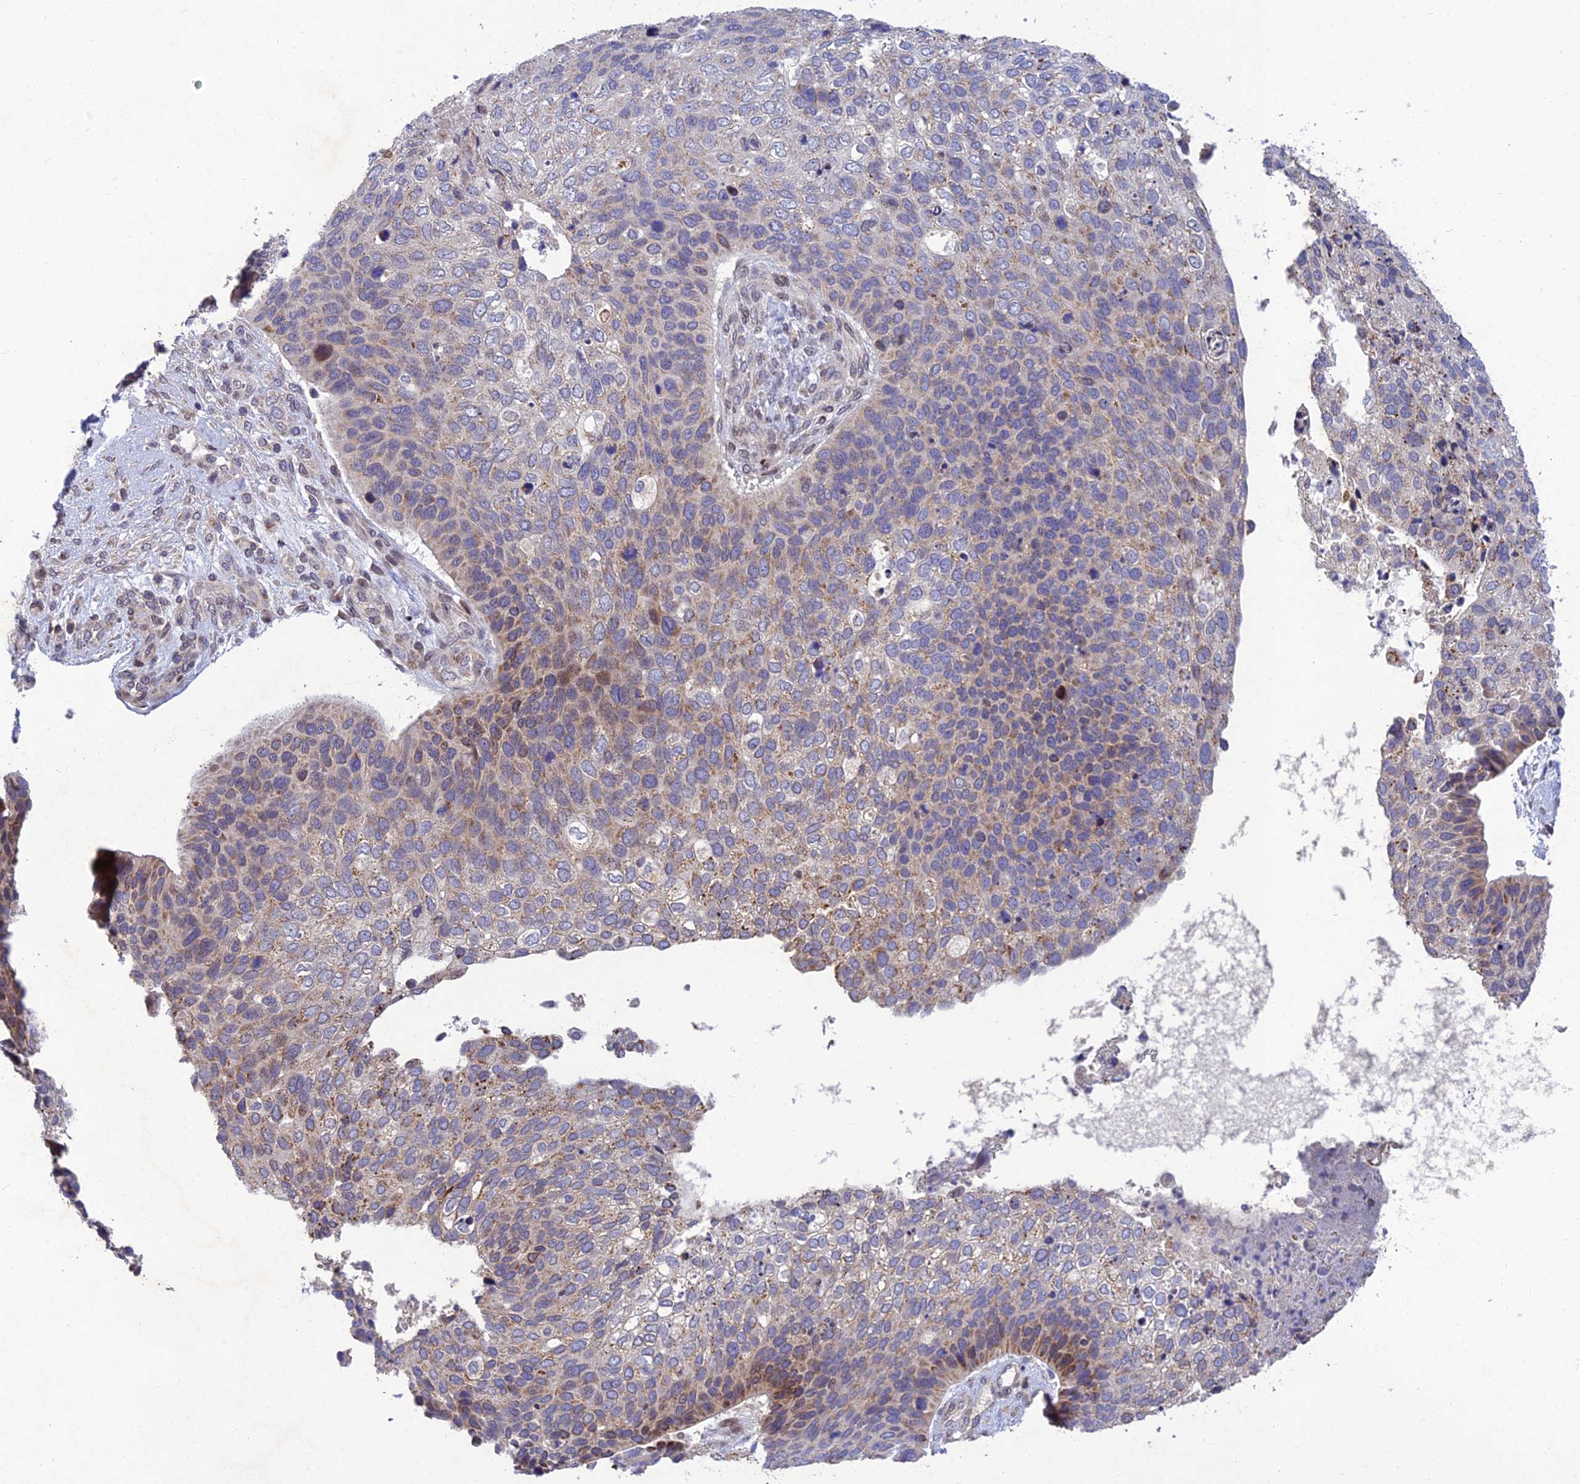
{"staining": {"intensity": "weak", "quantity": "<25%", "location": "cytoplasmic/membranous"}, "tissue": "skin cancer", "cell_type": "Tumor cells", "image_type": "cancer", "snomed": [{"axis": "morphology", "description": "Basal cell carcinoma"}, {"axis": "topography", "description": "Skin"}], "caption": "Skin cancer stained for a protein using IHC demonstrates no positivity tumor cells.", "gene": "MGAT2", "patient": {"sex": "female", "age": 74}}